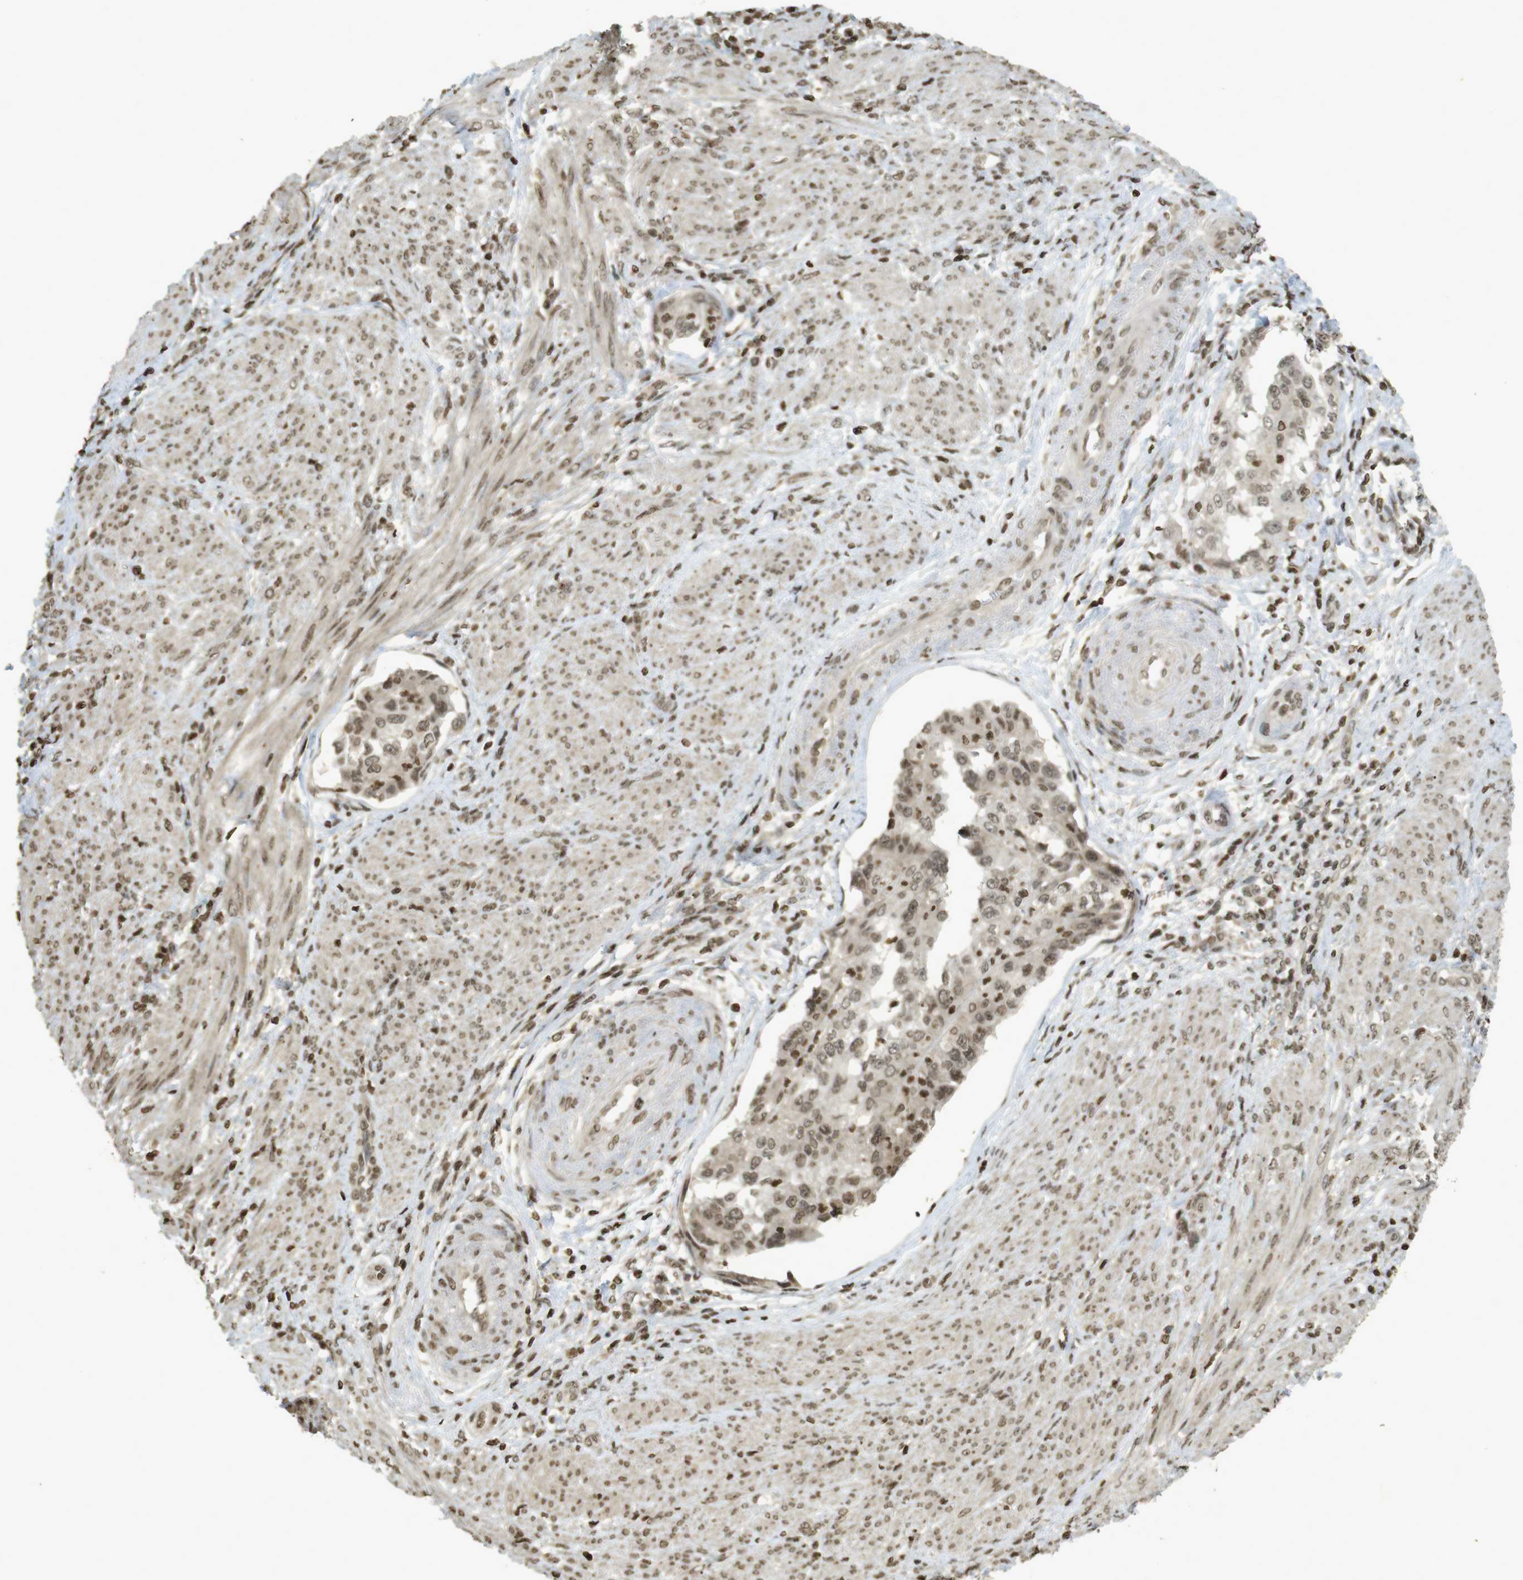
{"staining": {"intensity": "moderate", "quantity": ">75%", "location": "nuclear"}, "tissue": "endometrial cancer", "cell_type": "Tumor cells", "image_type": "cancer", "snomed": [{"axis": "morphology", "description": "Adenocarcinoma, NOS"}, {"axis": "topography", "description": "Endometrium"}], "caption": "Immunohistochemistry (IHC) of endometrial adenocarcinoma exhibits medium levels of moderate nuclear positivity in about >75% of tumor cells.", "gene": "ORC4", "patient": {"sex": "female", "age": 85}}